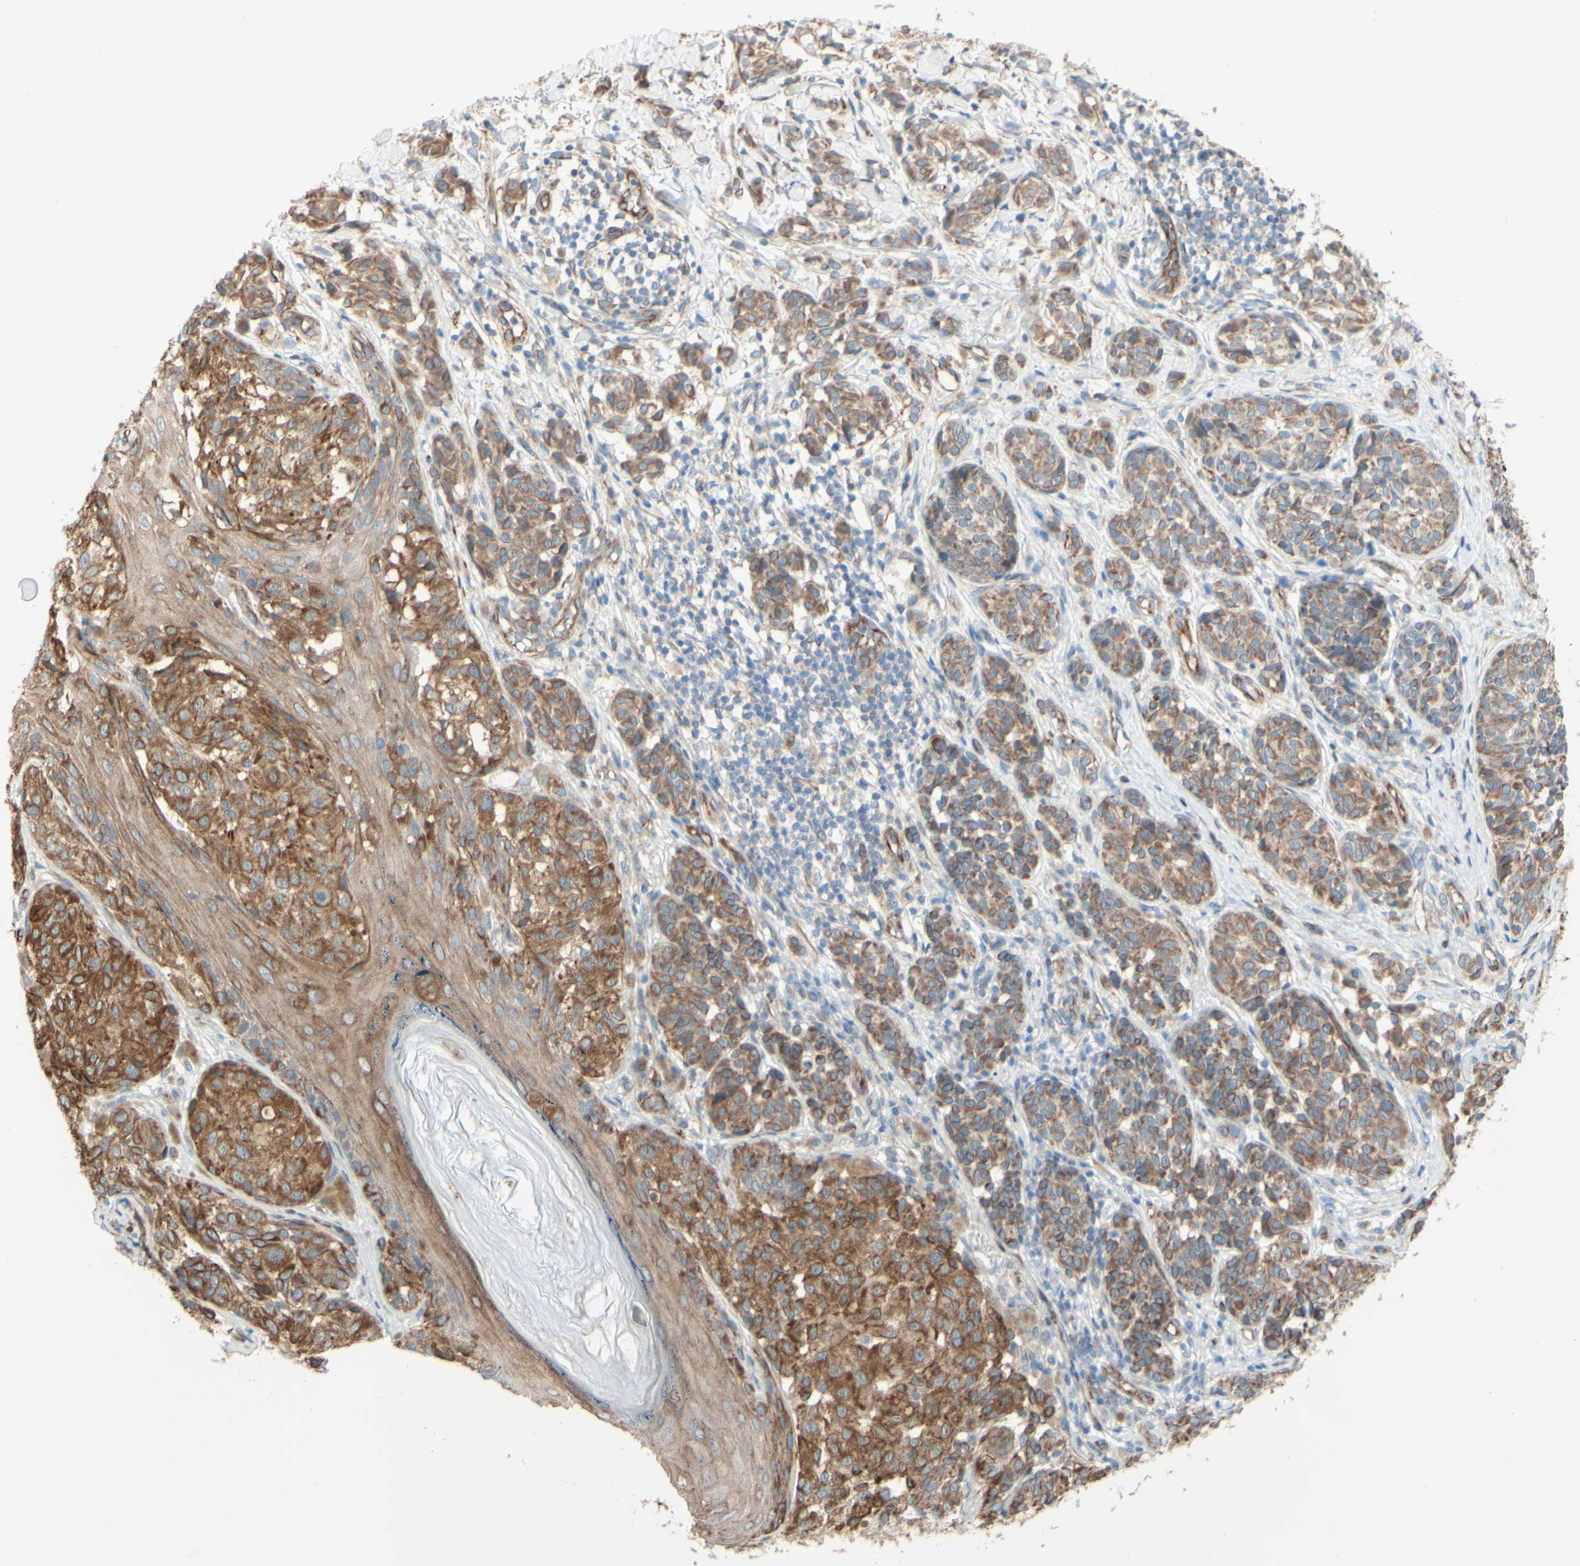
{"staining": {"intensity": "weak", "quantity": ">75%", "location": "cytoplasmic/membranous"}, "tissue": "melanoma", "cell_type": "Tumor cells", "image_type": "cancer", "snomed": [{"axis": "morphology", "description": "Malignant melanoma, NOS"}, {"axis": "topography", "description": "Skin"}], "caption": "Protein analysis of melanoma tissue displays weak cytoplasmic/membranous positivity in about >75% of tumor cells. The staining is performed using DAB brown chromogen to label protein expression. The nuclei are counter-stained blue using hematoxylin.", "gene": "ENDOD1", "patient": {"sex": "female", "age": 46}}